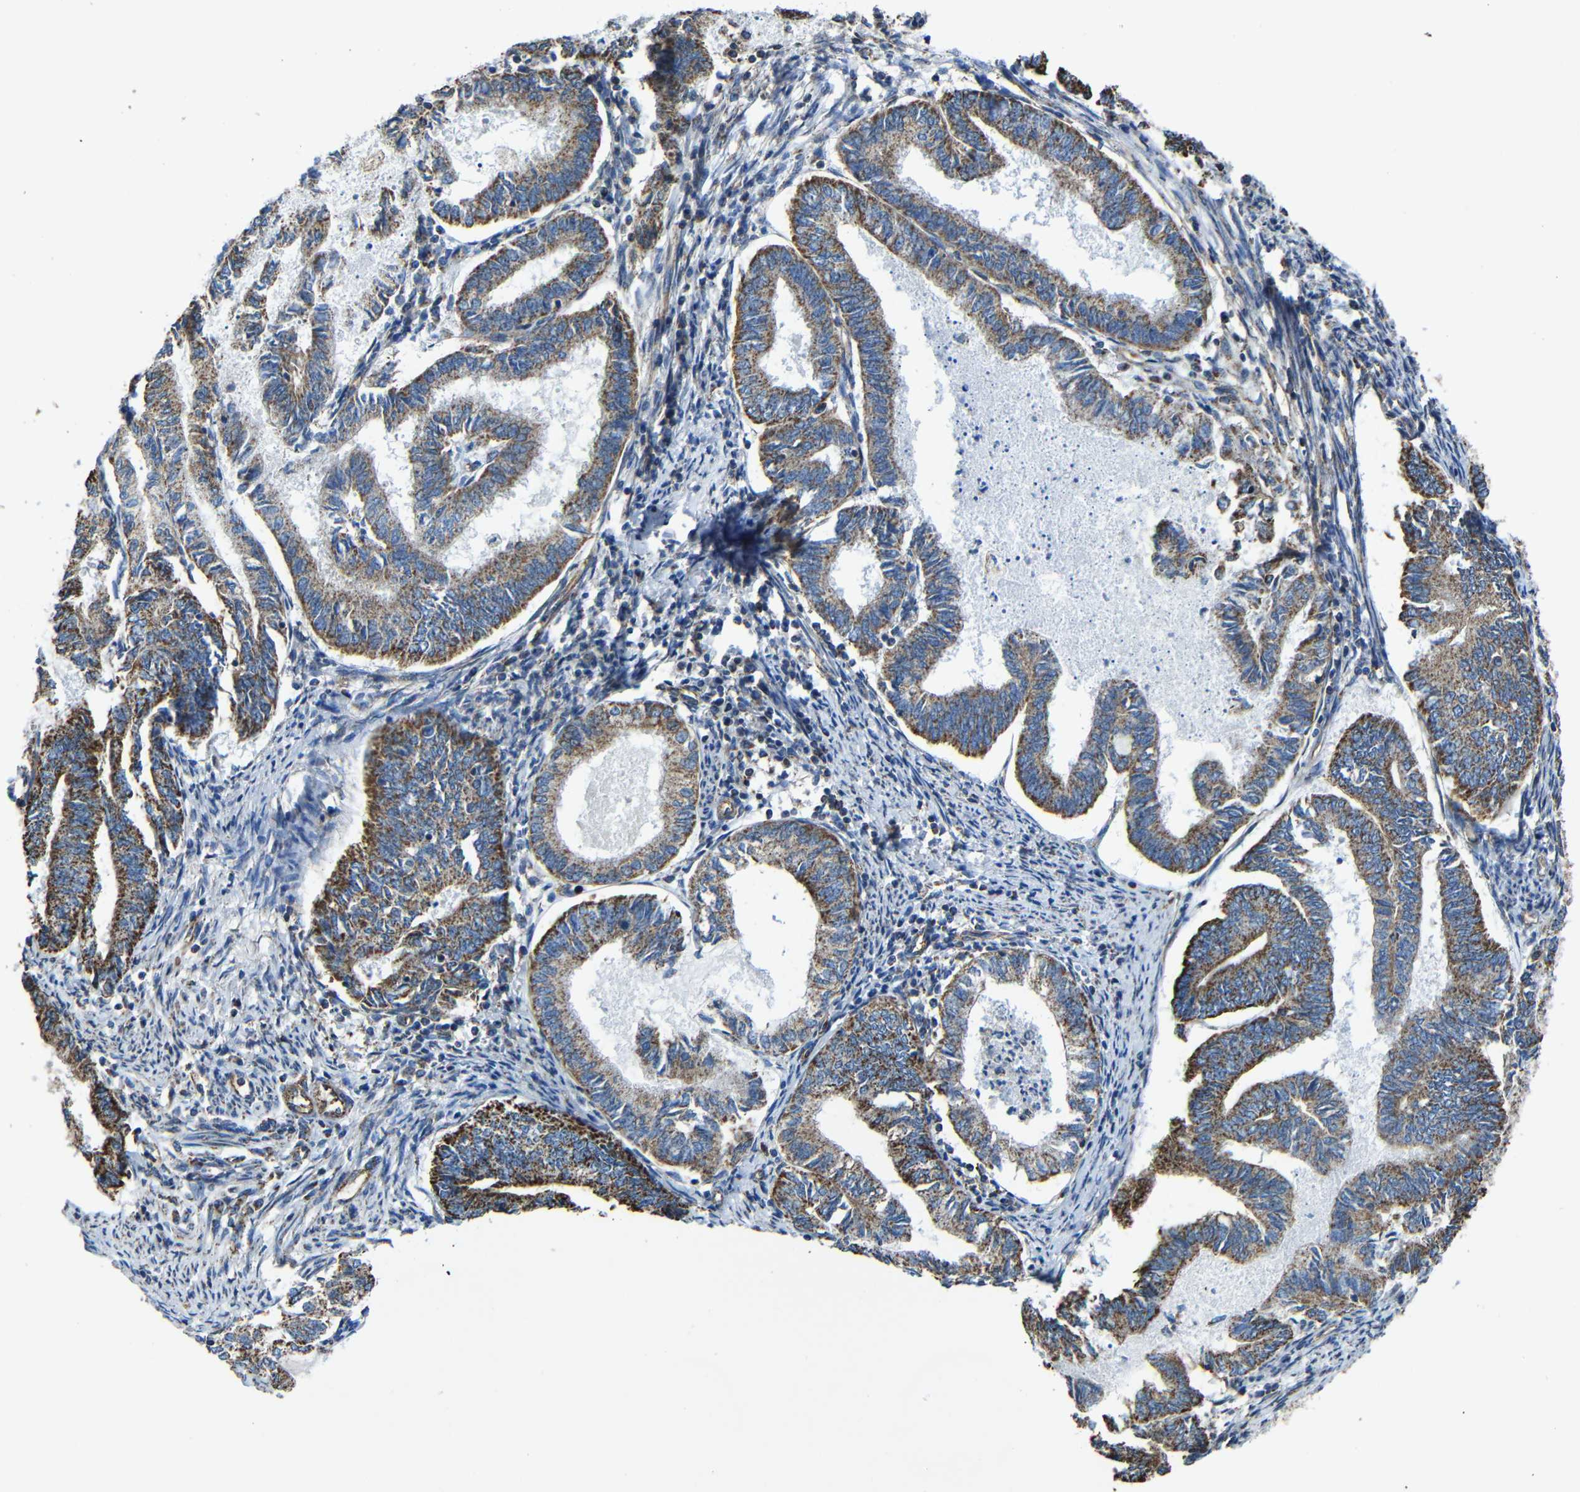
{"staining": {"intensity": "strong", "quantity": ">75%", "location": "cytoplasmic/membranous"}, "tissue": "endometrial cancer", "cell_type": "Tumor cells", "image_type": "cancer", "snomed": [{"axis": "morphology", "description": "Adenocarcinoma, NOS"}, {"axis": "topography", "description": "Endometrium"}], "caption": "Brown immunohistochemical staining in endometrial cancer (adenocarcinoma) reveals strong cytoplasmic/membranous positivity in approximately >75% of tumor cells.", "gene": "INTS6L", "patient": {"sex": "female", "age": 86}}